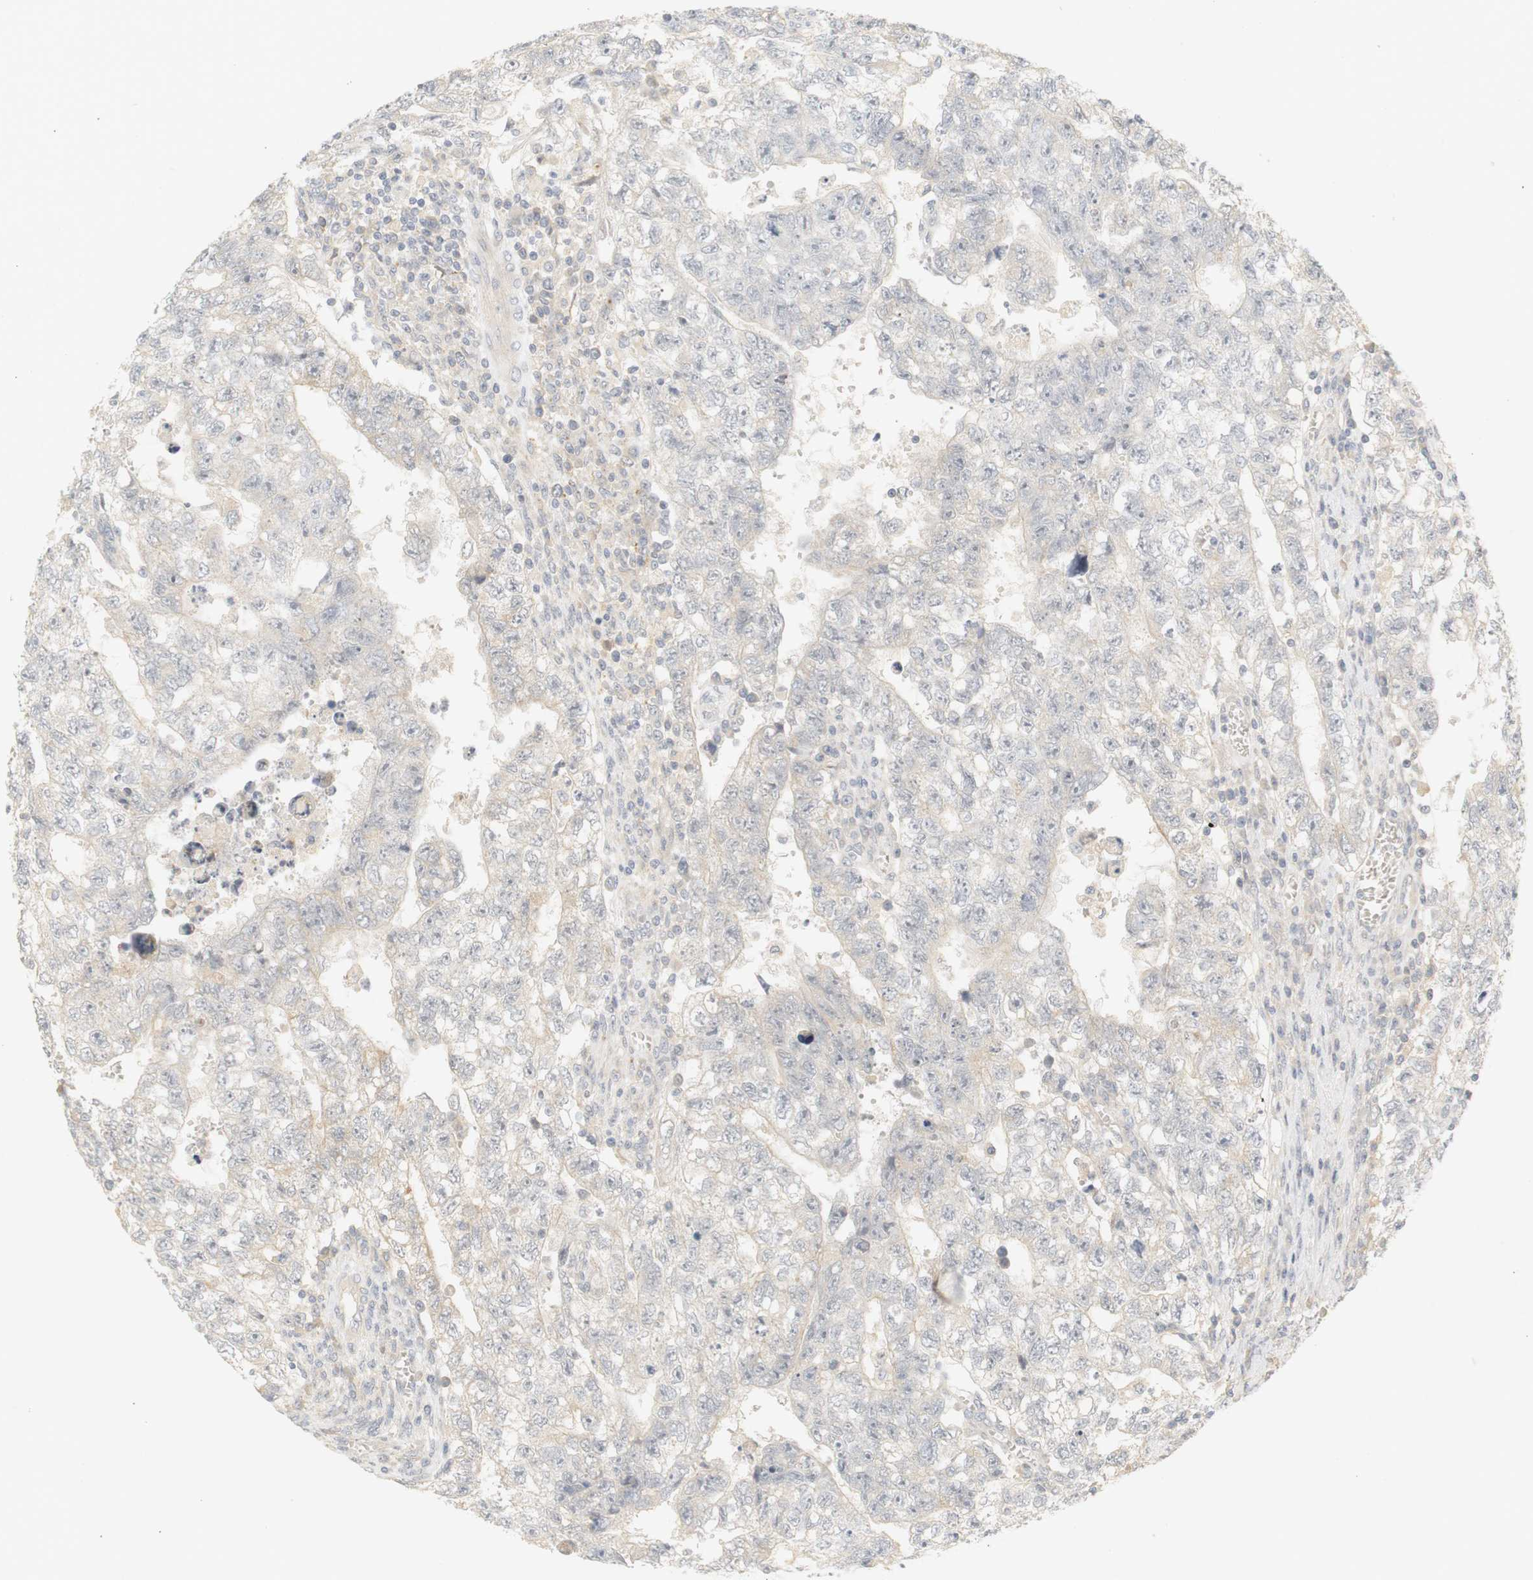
{"staining": {"intensity": "negative", "quantity": "none", "location": "none"}, "tissue": "testis cancer", "cell_type": "Tumor cells", "image_type": "cancer", "snomed": [{"axis": "morphology", "description": "Seminoma, NOS"}, {"axis": "morphology", "description": "Carcinoma, Embryonal, NOS"}, {"axis": "topography", "description": "Testis"}], "caption": "Immunohistochemistry (IHC) histopathology image of neoplastic tissue: human testis cancer stained with DAB displays no significant protein staining in tumor cells.", "gene": "RTN3", "patient": {"sex": "male", "age": 38}}